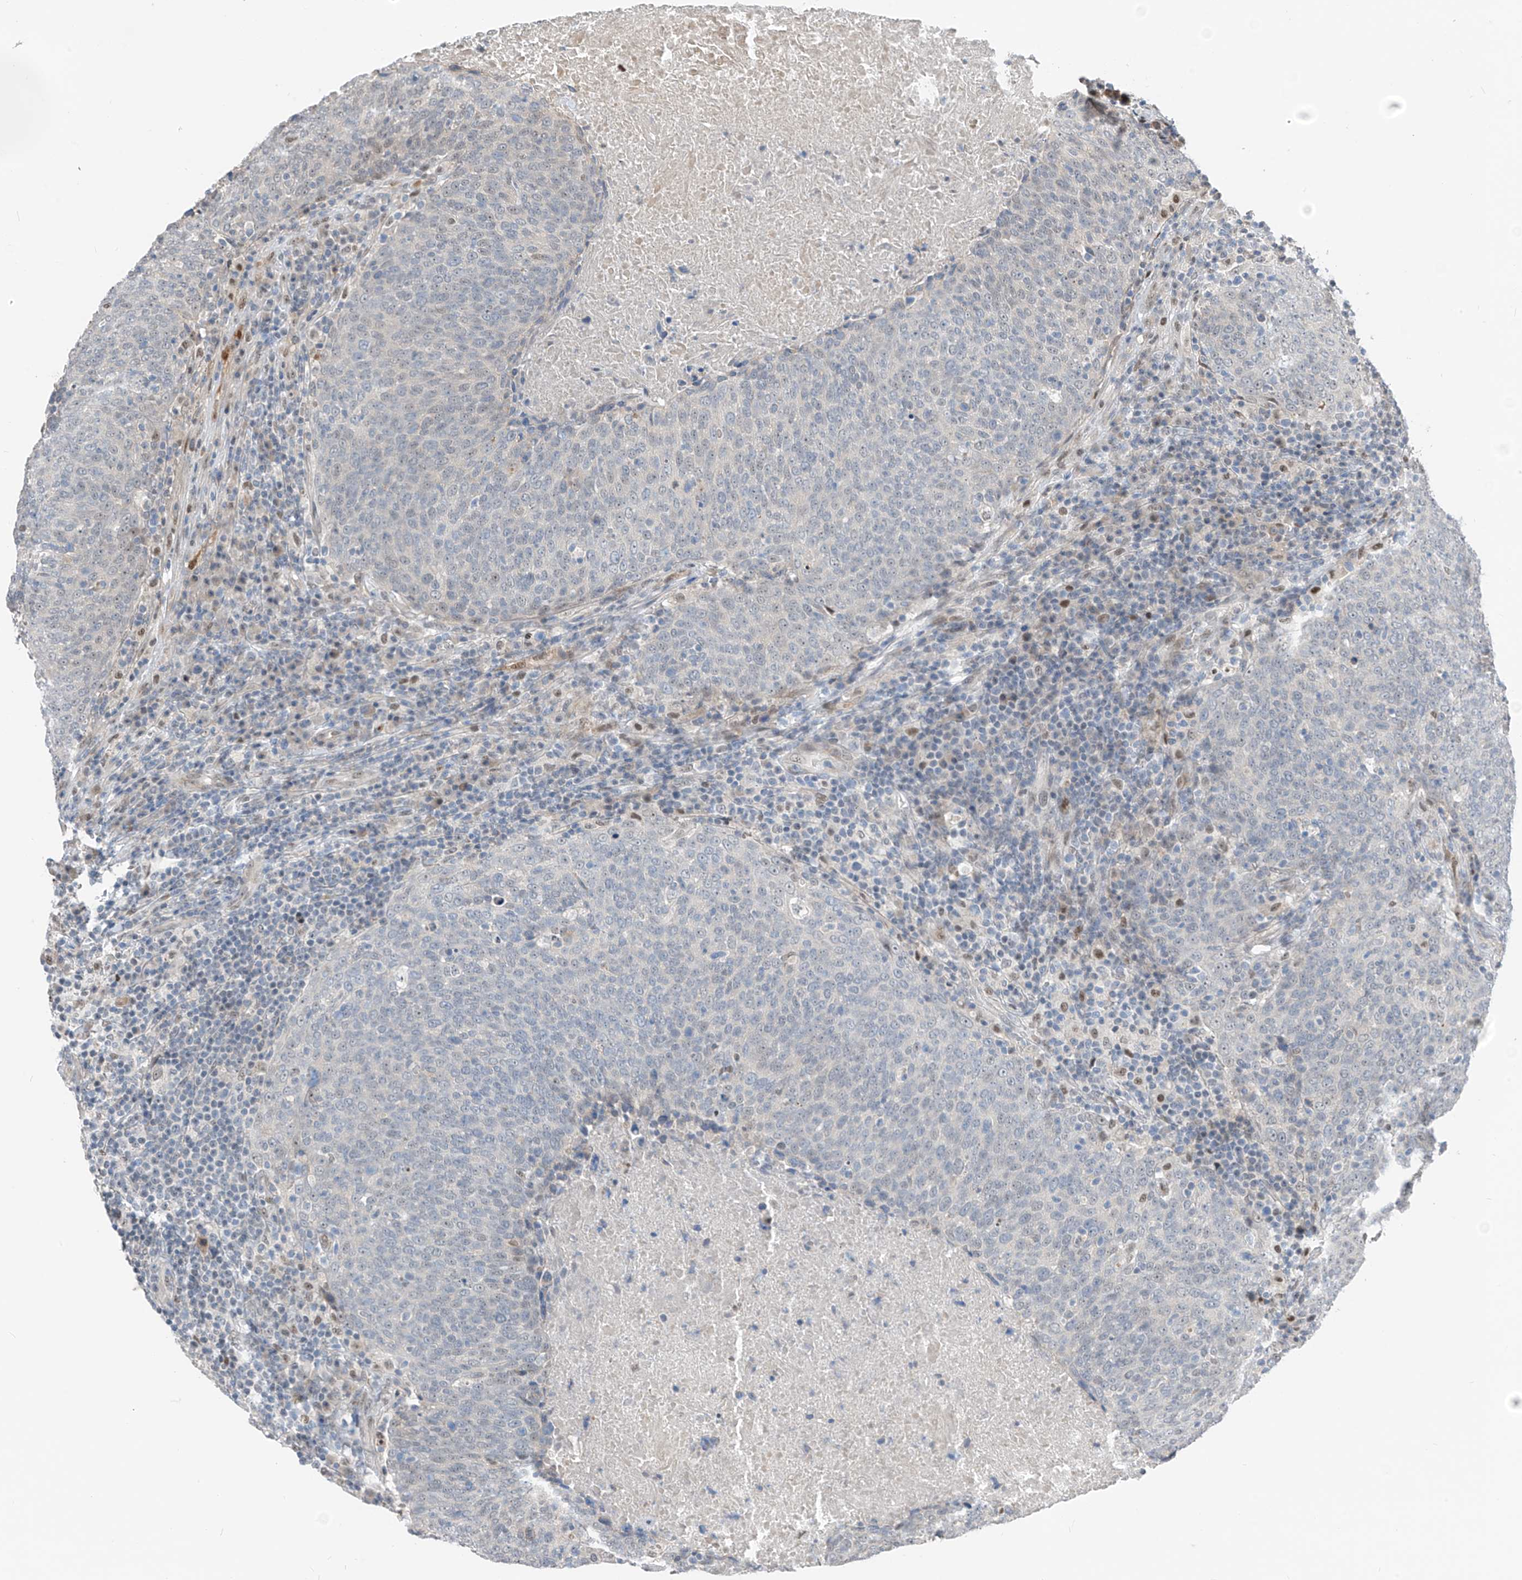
{"staining": {"intensity": "negative", "quantity": "none", "location": "none"}, "tissue": "head and neck cancer", "cell_type": "Tumor cells", "image_type": "cancer", "snomed": [{"axis": "morphology", "description": "Squamous cell carcinoma, NOS"}, {"axis": "morphology", "description": "Squamous cell carcinoma, metastatic, NOS"}, {"axis": "topography", "description": "Lymph node"}, {"axis": "topography", "description": "Head-Neck"}], "caption": "This image is of metastatic squamous cell carcinoma (head and neck) stained with immunohistochemistry (IHC) to label a protein in brown with the nuclei are counter-stained blue. There is no expression in tumor cells.", "gene": "RBP7", "patient": {"sex": "male", "age": 62}}